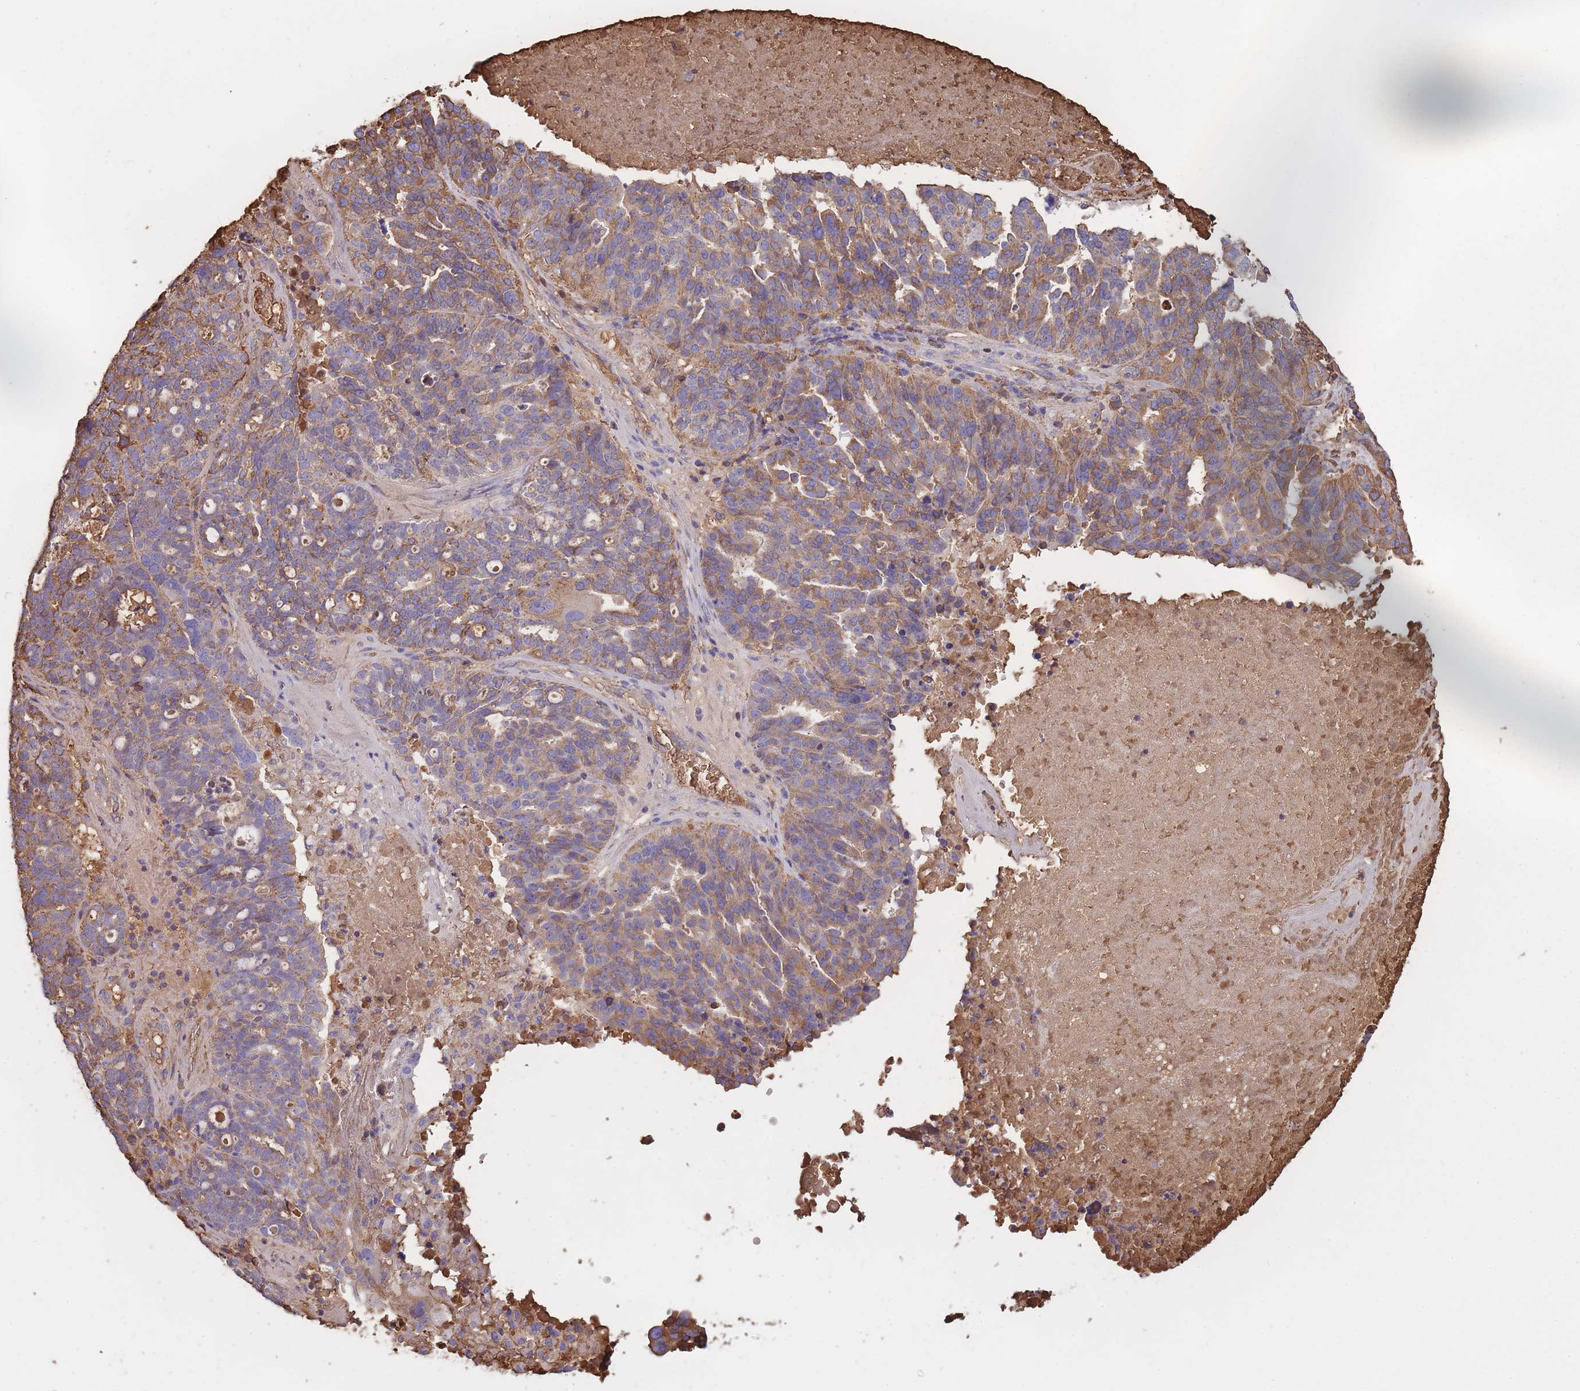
{"staining": {"intensity": "moderate", "quantity": ">75%", "location": "cytoplasmic/membranous"}, "tissue": "ovarian cancer", "cell_type": "Tumor cells", "image_type": "cancer", "snomed": [{"axis": "morphology", "description": "Cystadenocarcinoma, serous, NOS"}, {"axis": "topography", "description": "Ovary"}], "caption": "Ovarian cancer stained with IHC demonstrates moderate cytoplasmic/membranous staining in about >75% of tumor cells.", "gene": "KAT2A", "patient": {"sex": "female", "age": 59}}